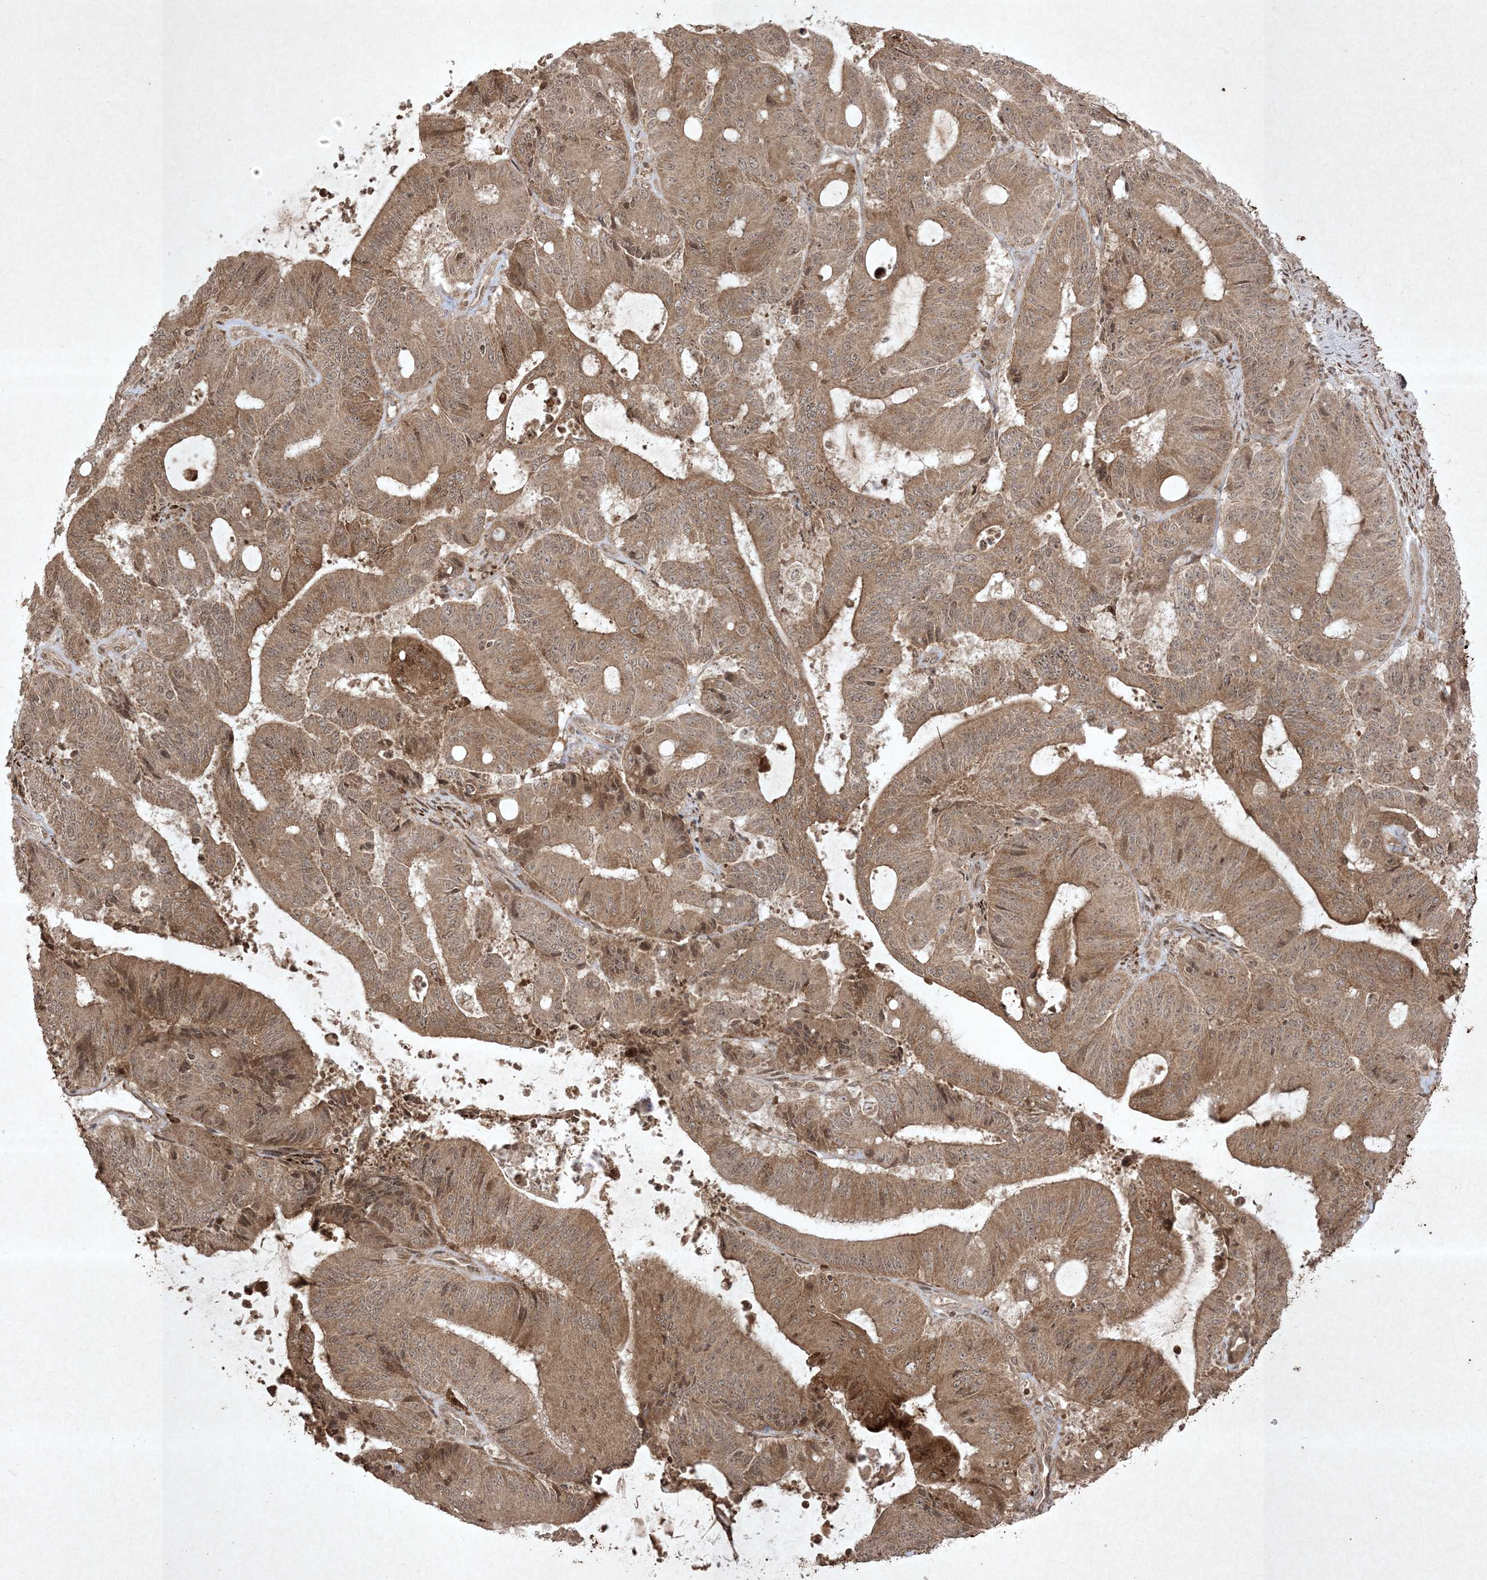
{"staining": {"intensity": "moderate", "quantity": ">75%", "location": "cytoplasmic/membranous"}, "tissue": "liver cancer", "cell_type": "Tumor cells", "image_type": "cancer", "snomed": [{"axis": "morphology", "description": "Normal tissue, NOS"}, {"axis": "morphology", "description": "Cholangiocarcinoma"}, {"axis": "topography", "description": "Liver"}, {"axis": "topography", "description": "Peripheral nerve tissue"}], "caption": "High-power microscopy captured an immunohistochemistry photomicrograph of liver cancer (cholangiocarcinoma), revealing moderate cytoplasmic/membranous staining in approximately >75% of tumor cells. Nuclei are stained in blue.", "gene": "PTK6", "patient": {"sex": "female", "age": 73}}